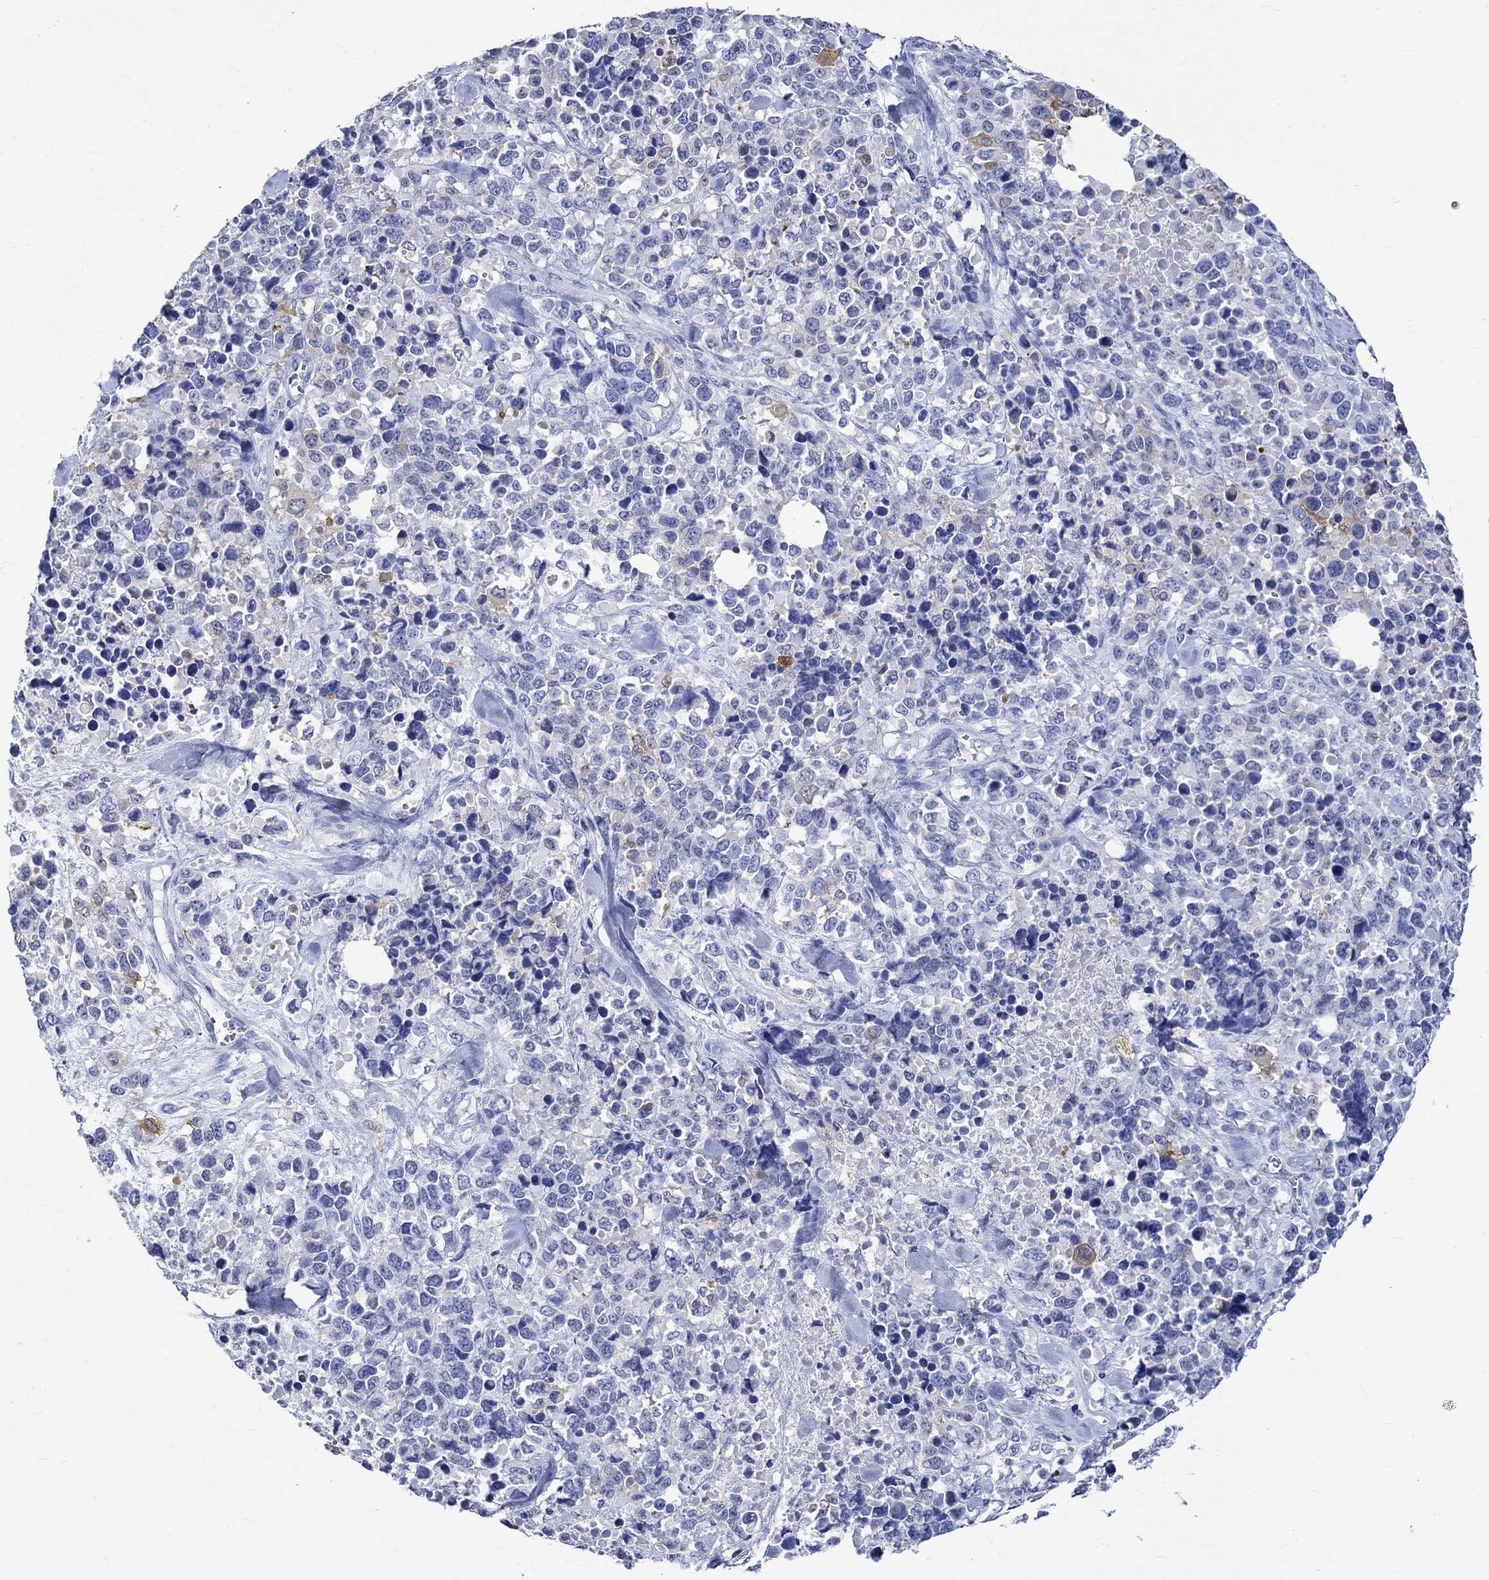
{"staining": {"intensity": "negative", "quantity": "none", "location": "none"}, "tissue": "melanoma", "cell_type": "Tumor cells", "image_type": "cancer", "snomed": [{"axis": "morphology", "description": "Malignant melanoma, Metastatic site"}, {"axis": "topography", "description": "Skin"}], "caption": "IHC of human melanoma demonstrates no expression in tumor cells.", "gene": "CRYAB", "patient": {"sex": "male", "age": 84}}